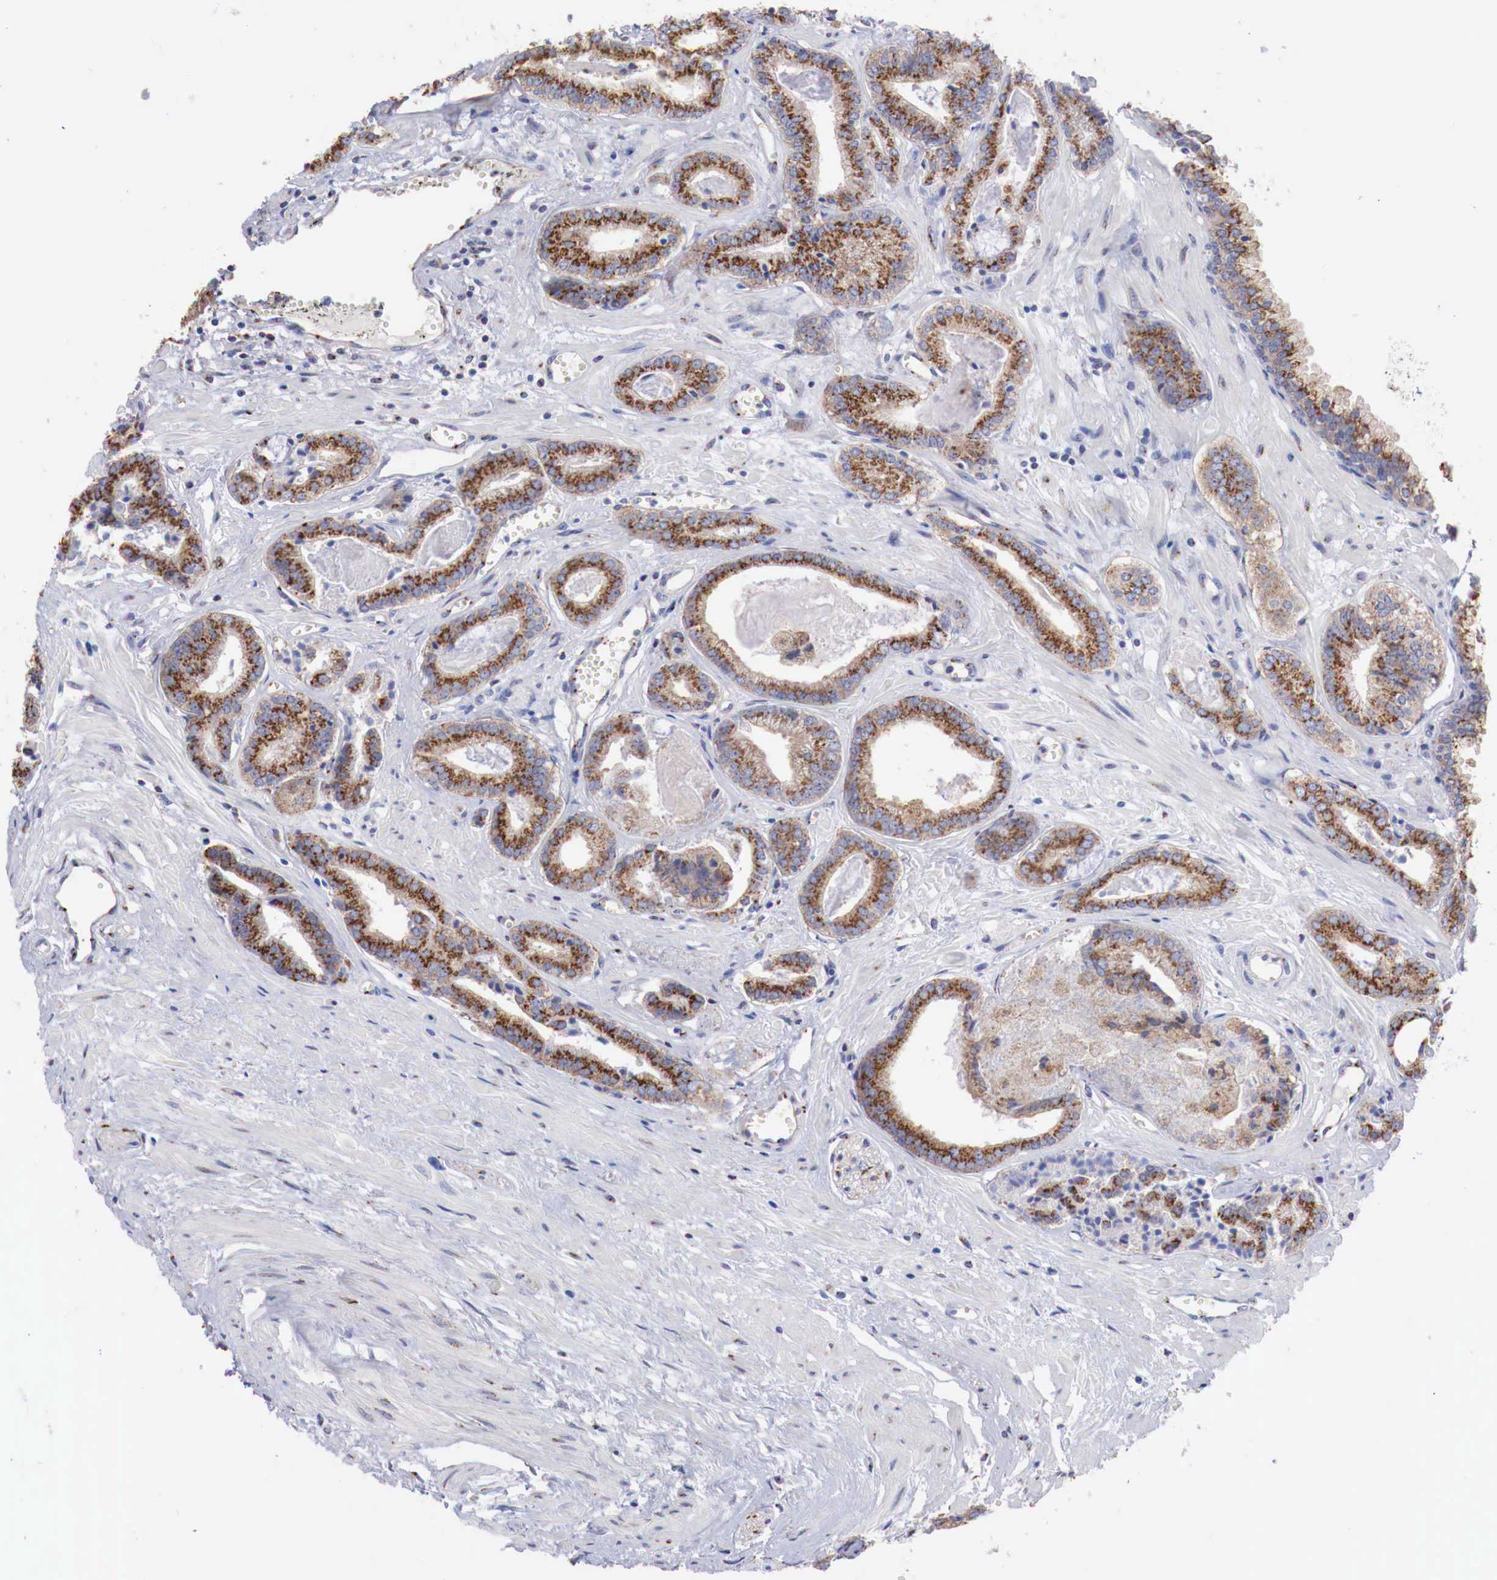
{"staining": {"intensity": "strong", "quantity": ">75%", "location": "cytoplasmic/membranous"}, "tissue": "prostate cancer", "cell_type": "Tumor cells", "image_type": "cancer", "snomed": [{"axis": "morphology", "description": "Adenocarcinoma, High grade"}, {"axis": "topography", "description": "Prostate"}], "caption": "Prostate adenocarcinoma (high-grade) stained with IHC shows strong cytoplasmic/membranous staining in approximately >75% of tumor cells.", "gene": "SYAP1", "patient": {"sex": "male", "age": 56}}